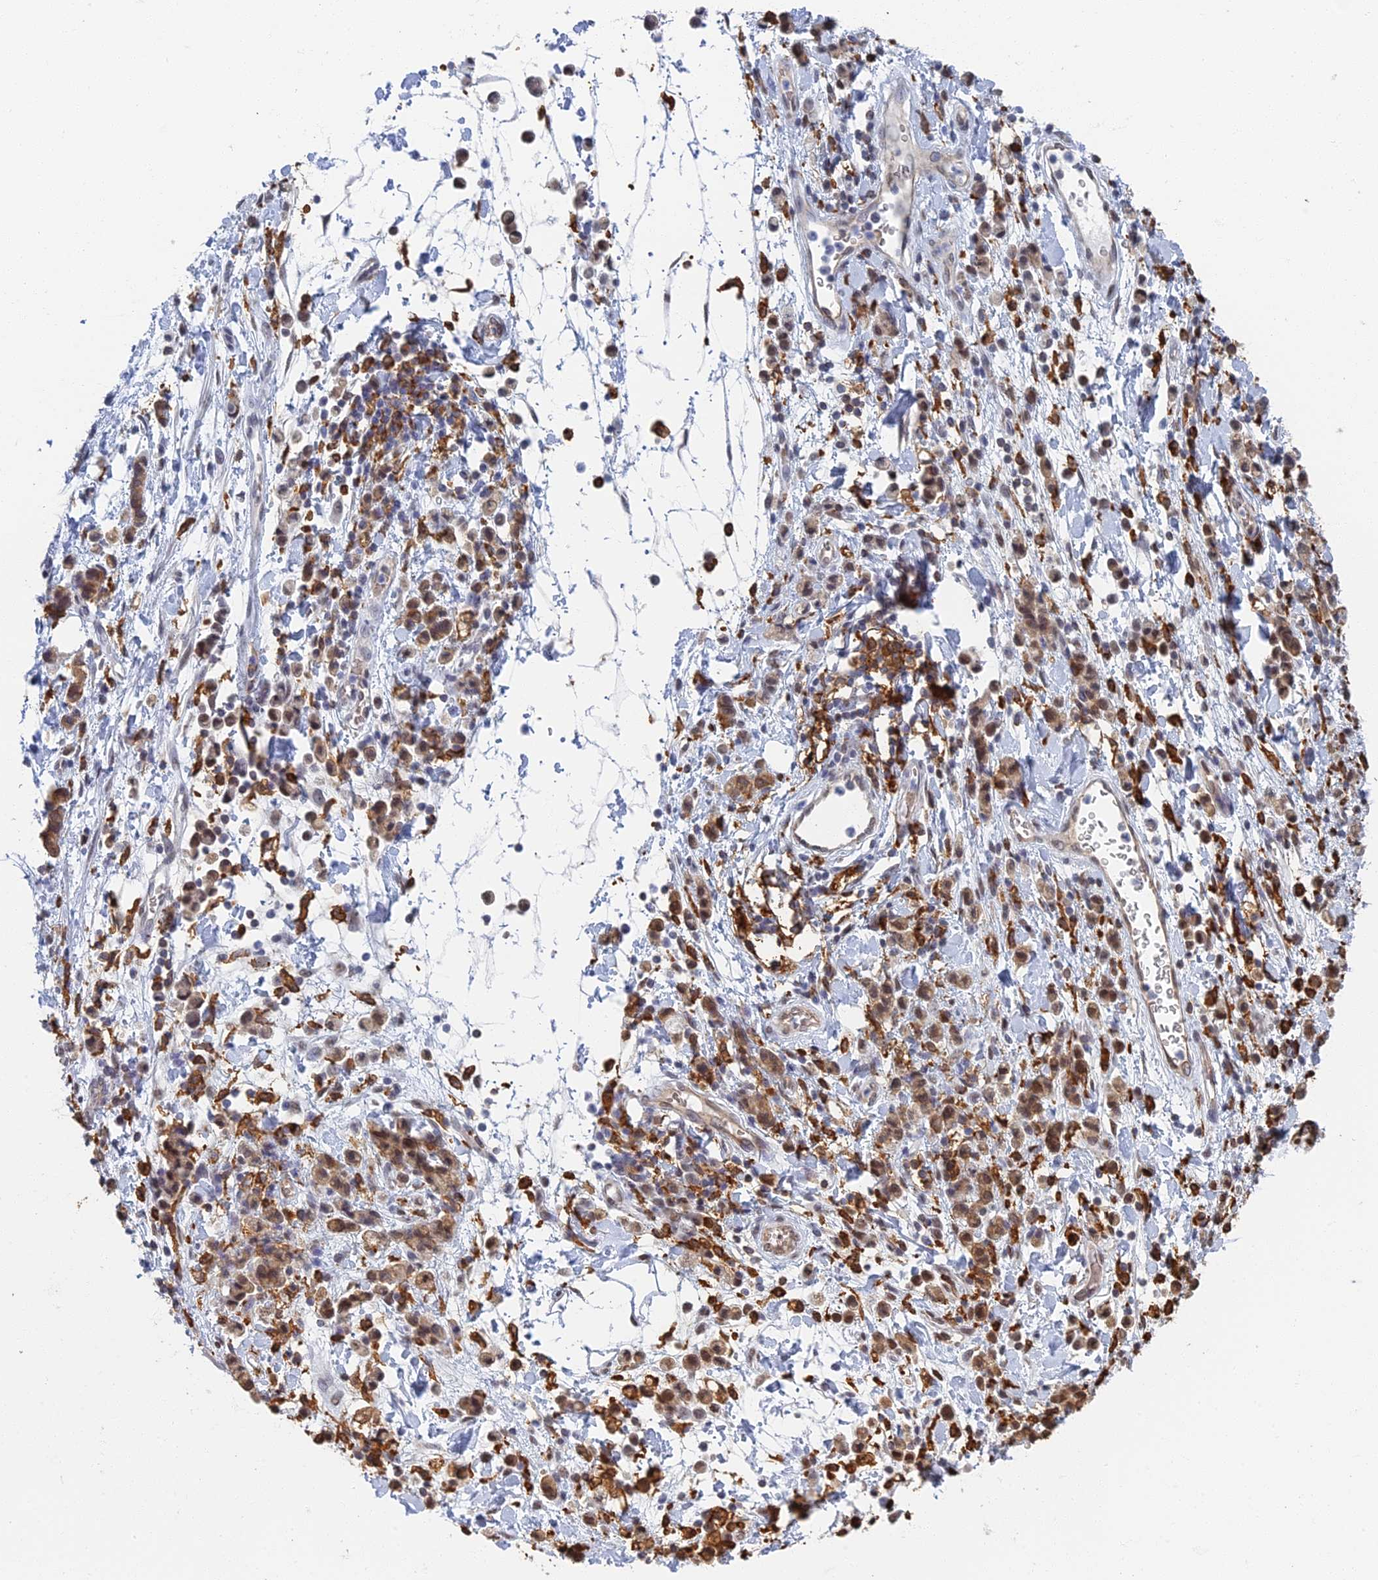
{"staining": {"intensity": "moderate", "quantity": ">75%", "location": "cytoplasmic/membranous,nuclear"}, "tissue": "stomach cancer", "cell_type": "Tumor cells", "image_type": "cancer", "snomed": [{"axis": "morphology", "description": "Adenocarcinoma, NOS"}, {"axis": "topography", "description": "Stomach"}], "caption": "IHC image of adenocarcinoma (stomach) stained for a protein (brown), which shows medium levels of moderate cytoplasmic/membranous and nuclear positivity in about >75% of tumor cells.", "gene": "GPATCH1", "patient": {"sex": "male", "age": 77}}